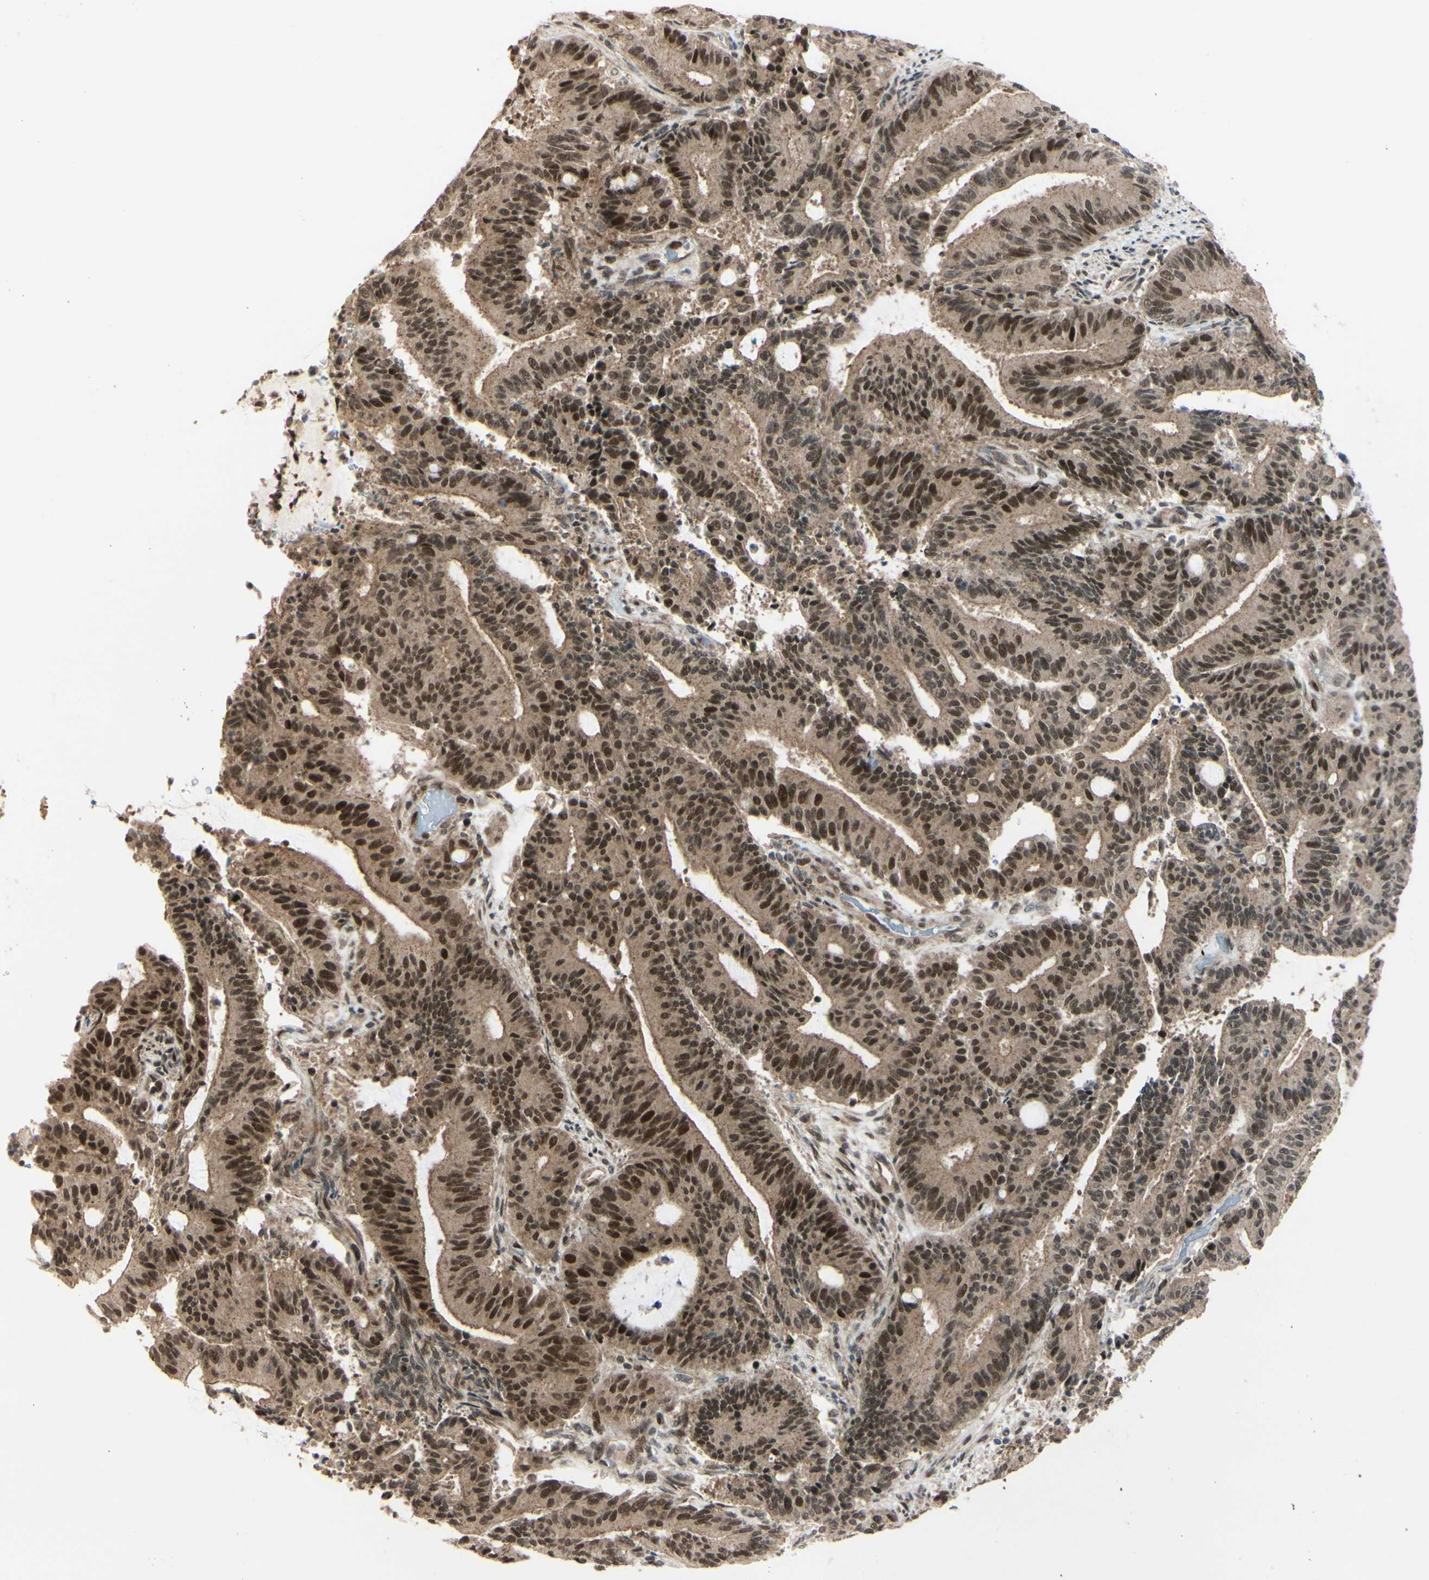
{"staining": {"intensity": "strong", "quantity": ">75%", "location": "cytoplasmic/membranous,nuclear"}, "tissue": "liver cancer", "cell_type": "Tumor cells", "image_type": "cancer", "snomed": [{"axis": "morphology", "description": "Cholangiocarcinoma"}, {"axis": "topography", "description": "Liver"}], "caption": "IHC histopathology image of neoplastic tissue: cholangiocarcinoma (liver) stained using immunohistochemistry reveals high levels of strong protein expression localized specifically in the cytoplasmic/membranous and nuclear of tumor cells, appearing as a cytoplasmic/membranous and nuclear brown color.", "gene": "BRMS1", "patient": {"sex": "female", "age": 73}}